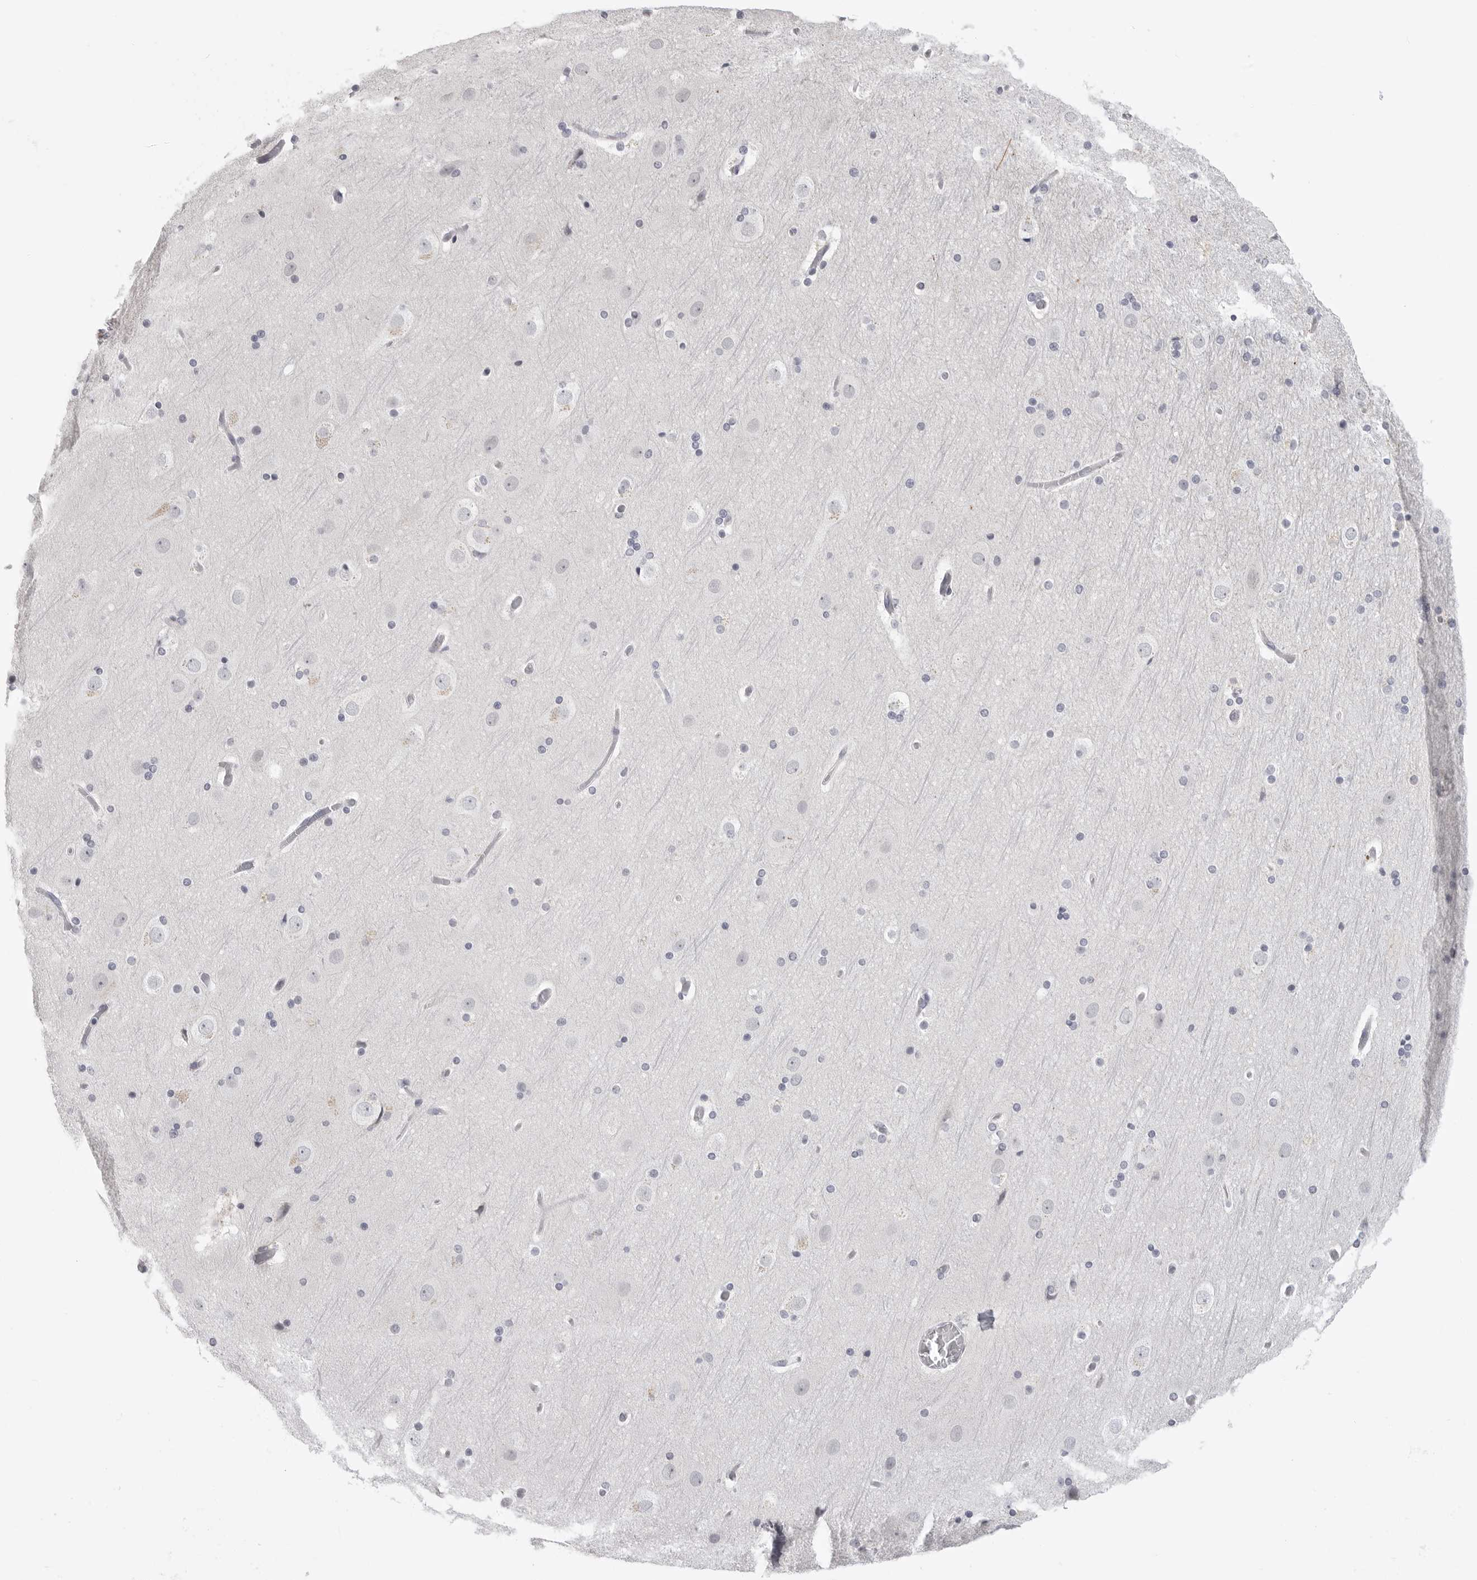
{"staining": {"intensity": "negative", "quantity": "none", "location": "none"}, "tissue": "cerebral cortex", "cell_type": "Endothelial cells", "image_type": "normal", "snomed": [{"axis": "morphology", "description": "Normal tissue, NOS"}, {"axis": "topography", "description": "Cerebral cortex"}], "caption": "DAB immunohistochemical staining of unremarkable human cerebral cortex exhibits no significant staining in endothelial cells.", "gene": "HMGCS2", "patient": {"sex": "male", "age": 57}}